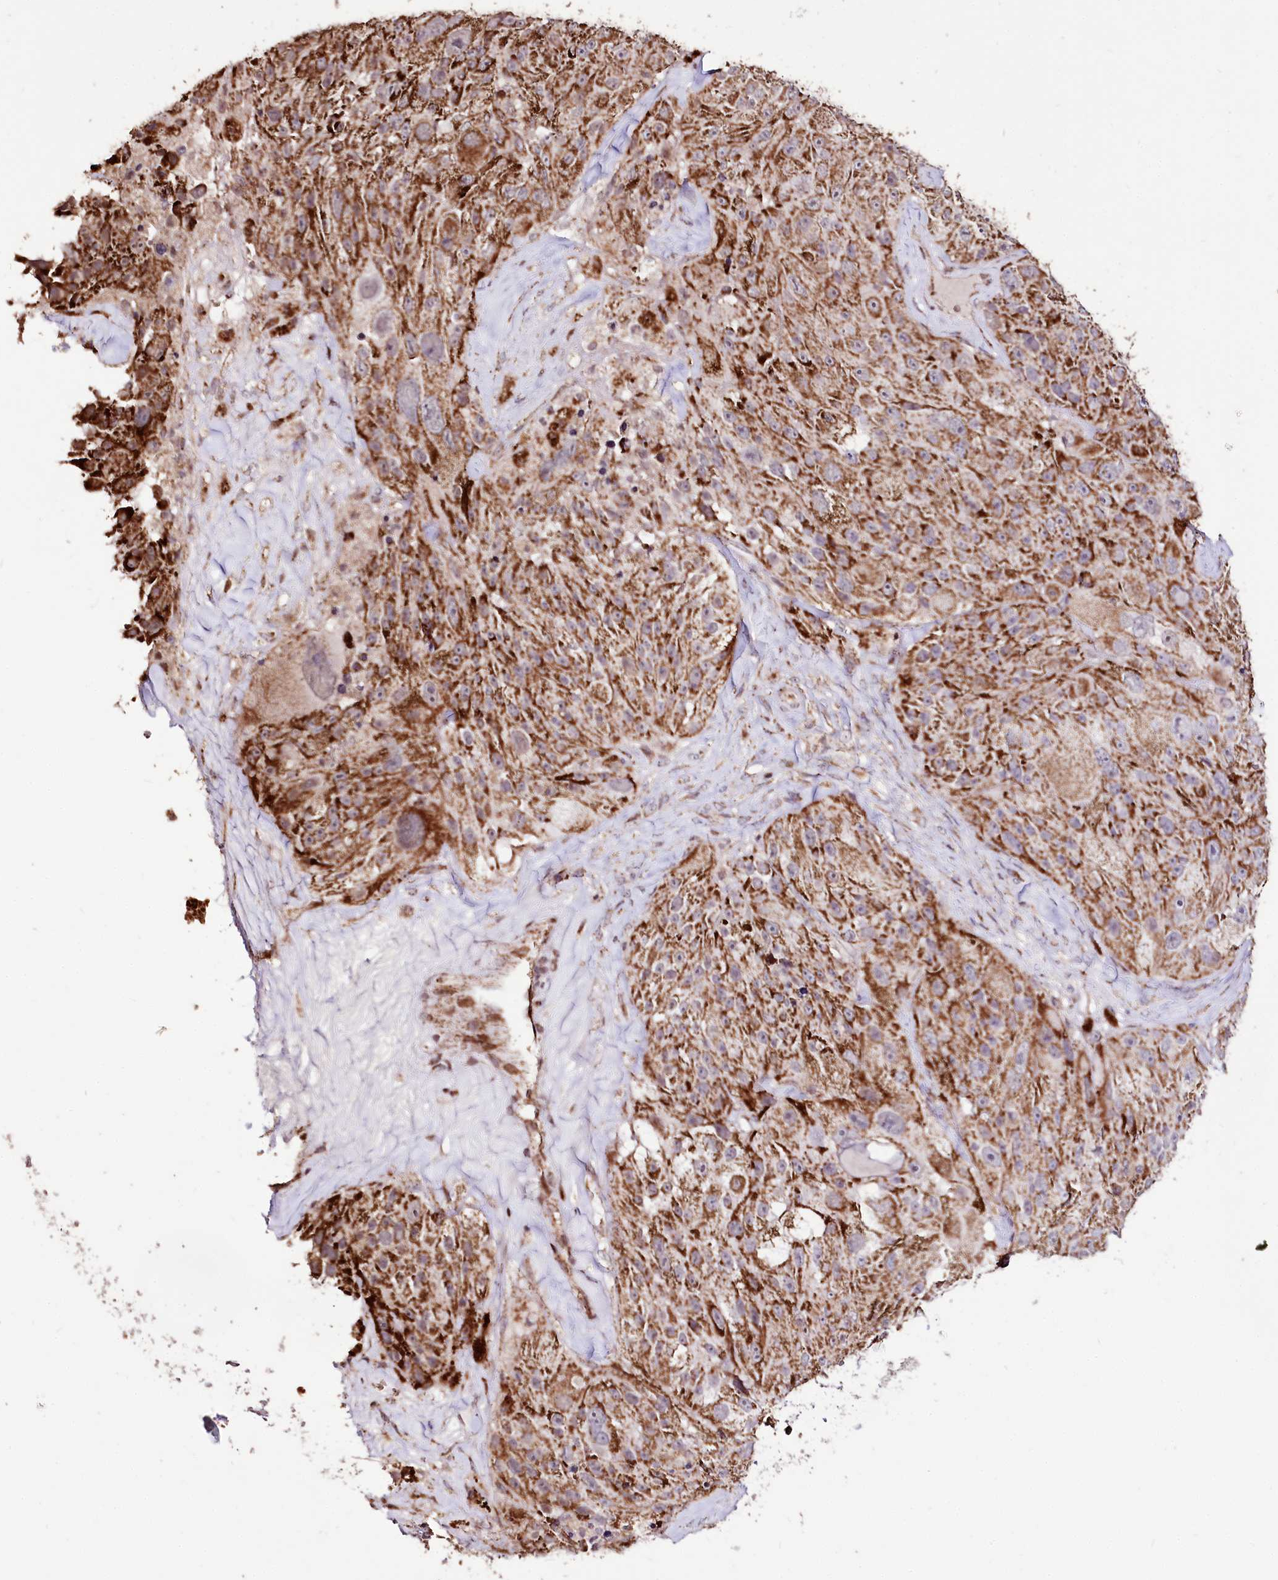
{"staining": {"intensity": "strong", "quantity": ">75%", "location": "cytoplasmic/membranous"}, "tissue": "melanoma", "cell_type": "Tumor cells", "image_type": "cancer", "snomed": [{"axis": "morphology", "description": "Malignant melanoma, Metastatic site"}, {"axis": "topography", "description": "Lymph node"}], "caption": "A brown stain highlights strong cytoplasmic/membranous staining of a protein in melanoma tumor cells. (Brightfield microscopy of DAB IHC at high magnification).", "gene": "CARD19", "patient": {"sex": "male", "age": 62}}